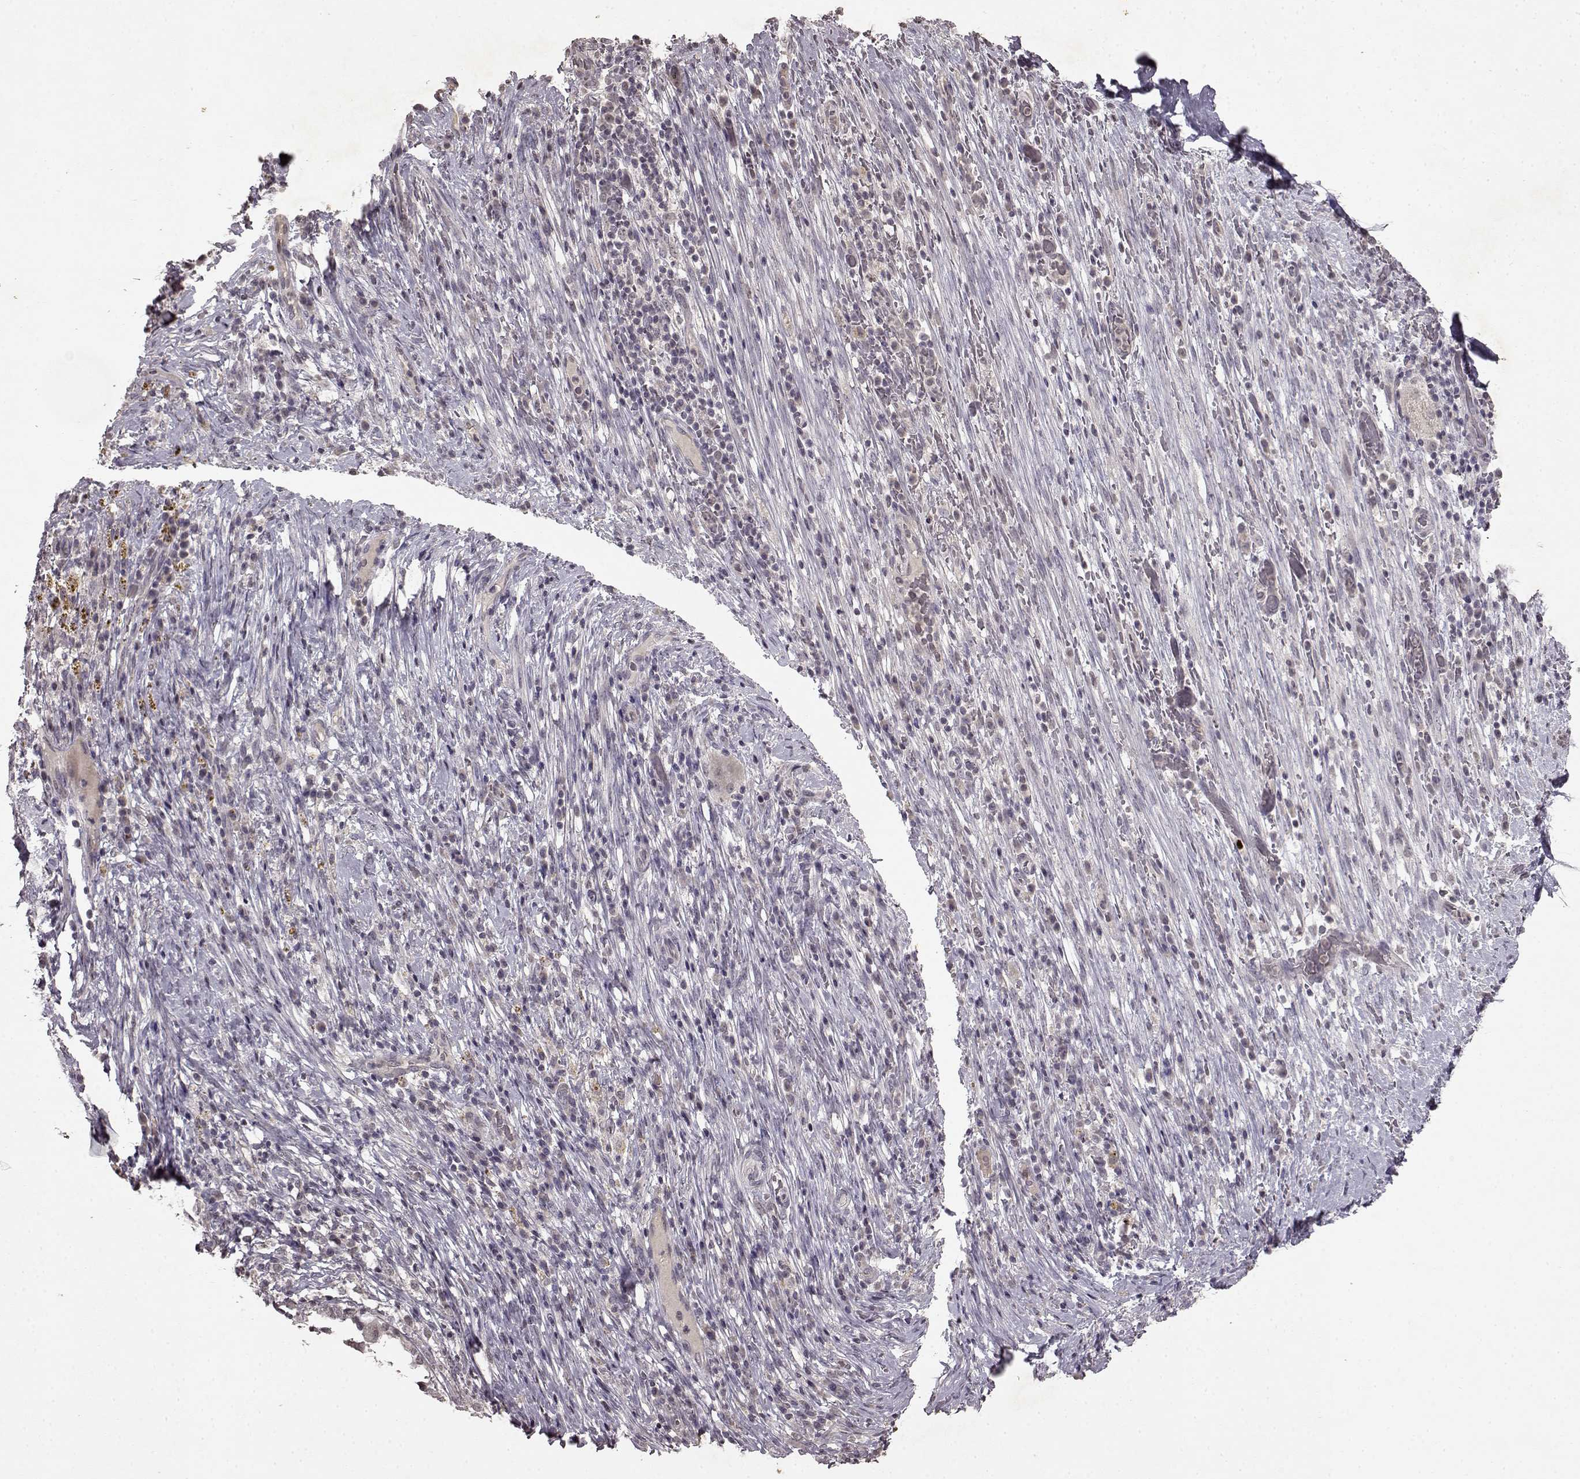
{"staining": {"intensity": "weak", "quantity": "<25%", "location": "cytoplasmic/membranous"}, "tissue": "cervical cancer", "cell_type": "Tumor cells", "image_type": "cancer", "snomed": [{"axis": "morphology", "description": "Squamous cell carcinoma, NOS"}, {"axis": "topography", "description": "Cervix"}], "caption": "A histopathology image of human cervical cancer (squamous cell carcinoma) is negative for staining in tumor cells.", "gene": "LHB", "patient": {"sex": "female", "age": 51}}